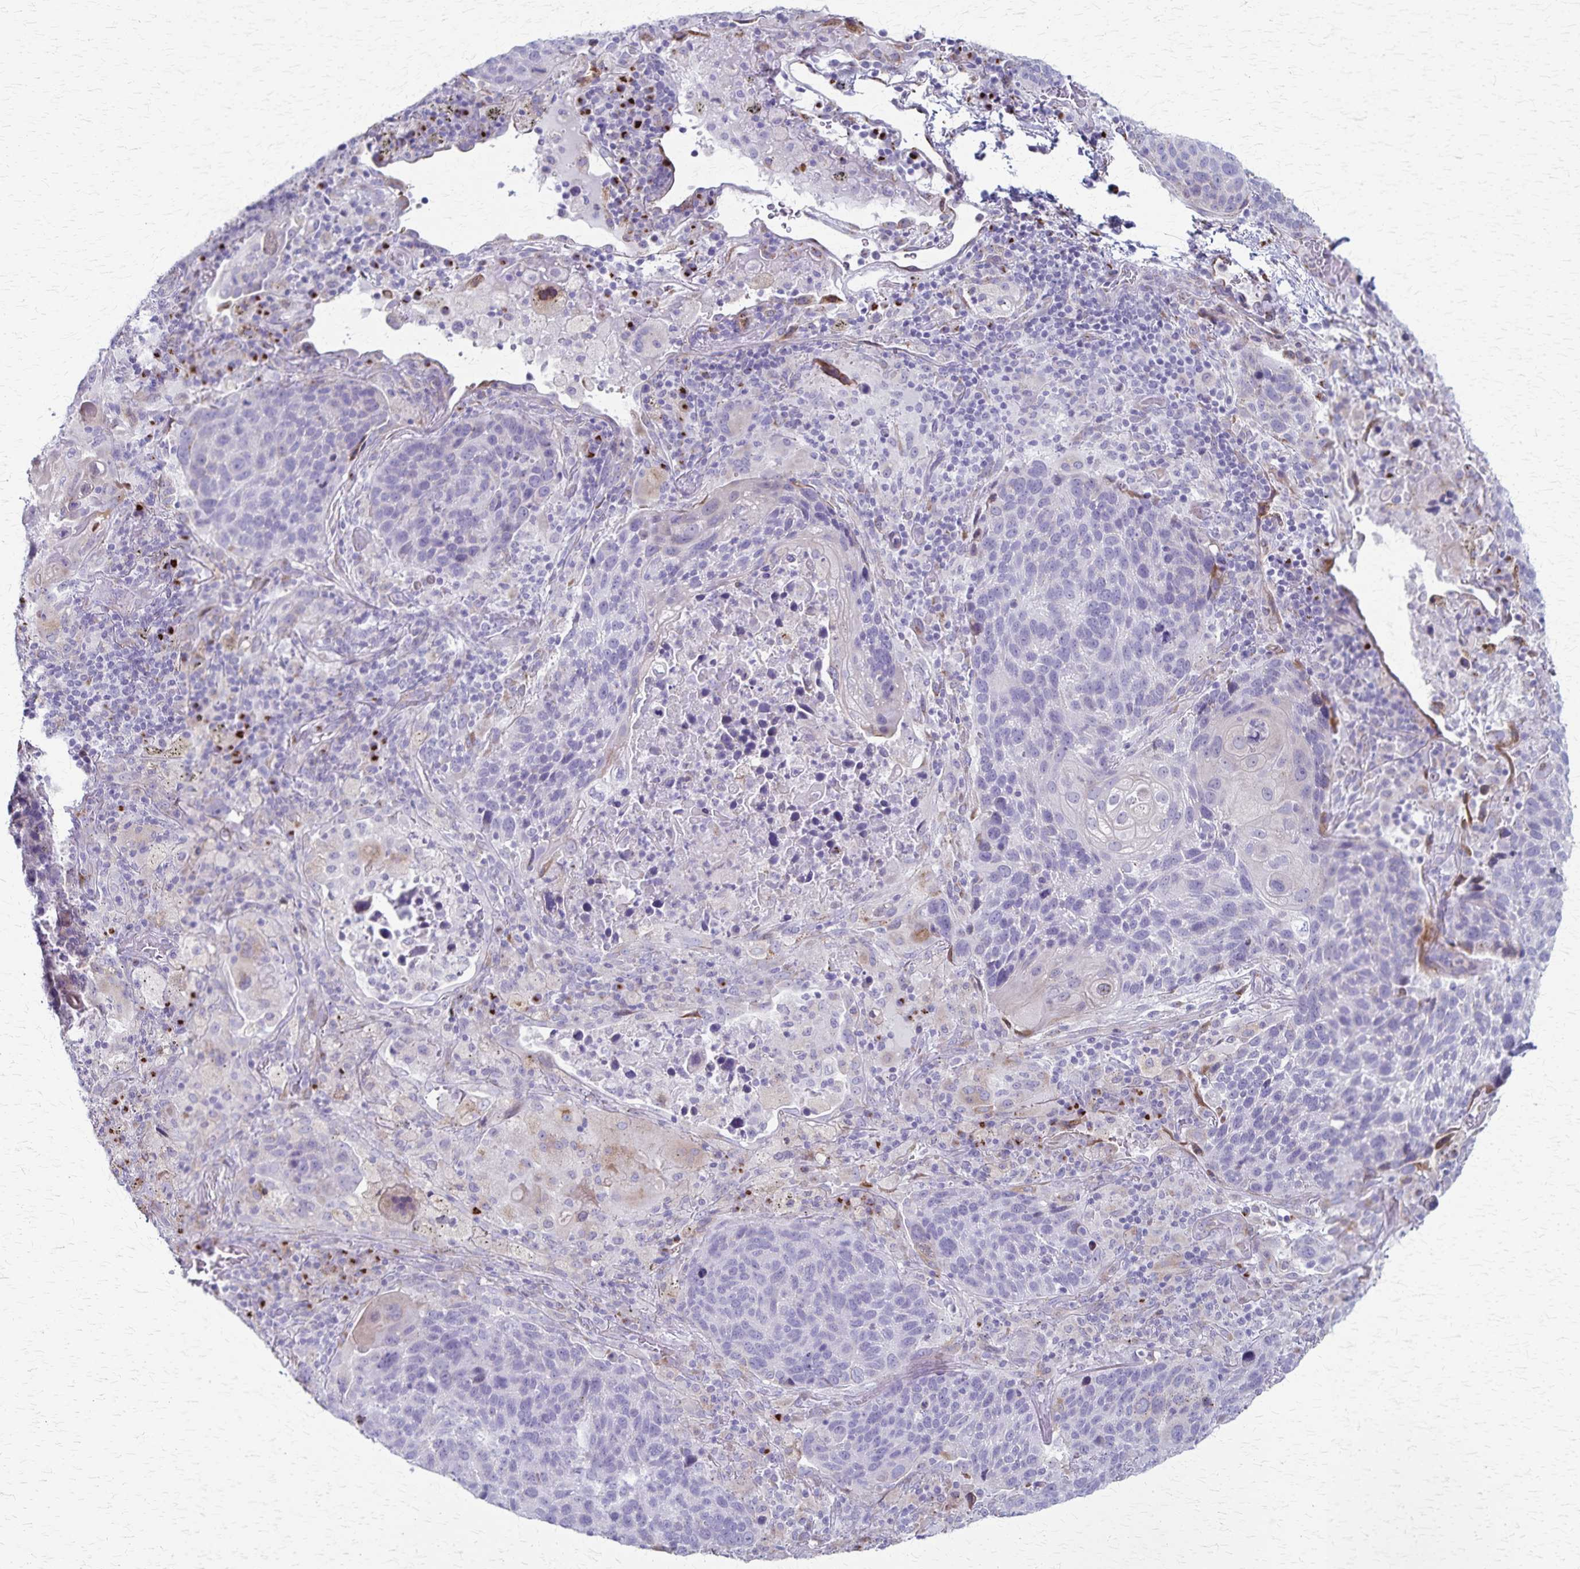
{"staining": {"intensity": "negative", "quantity": "none", "location": "none"}, "tissue": "lung cancer", "cell_type": "Tumor cells", "image_type": "cancer", "snomed": [{"axis": "morphology", "description": "Squamous cell carcinoma, NOS"}, {"axis": "topography", "description": "Lung"}], "caption": "High power microscopy photomicrograph of an IHC photomicrograph of lung squamous cell carcinoma, revealing no significant expression in tumor cells. Nuclei are stained in blue.", "gene": "MCFD2", "patient": {"sex": "male", "age": 68}}